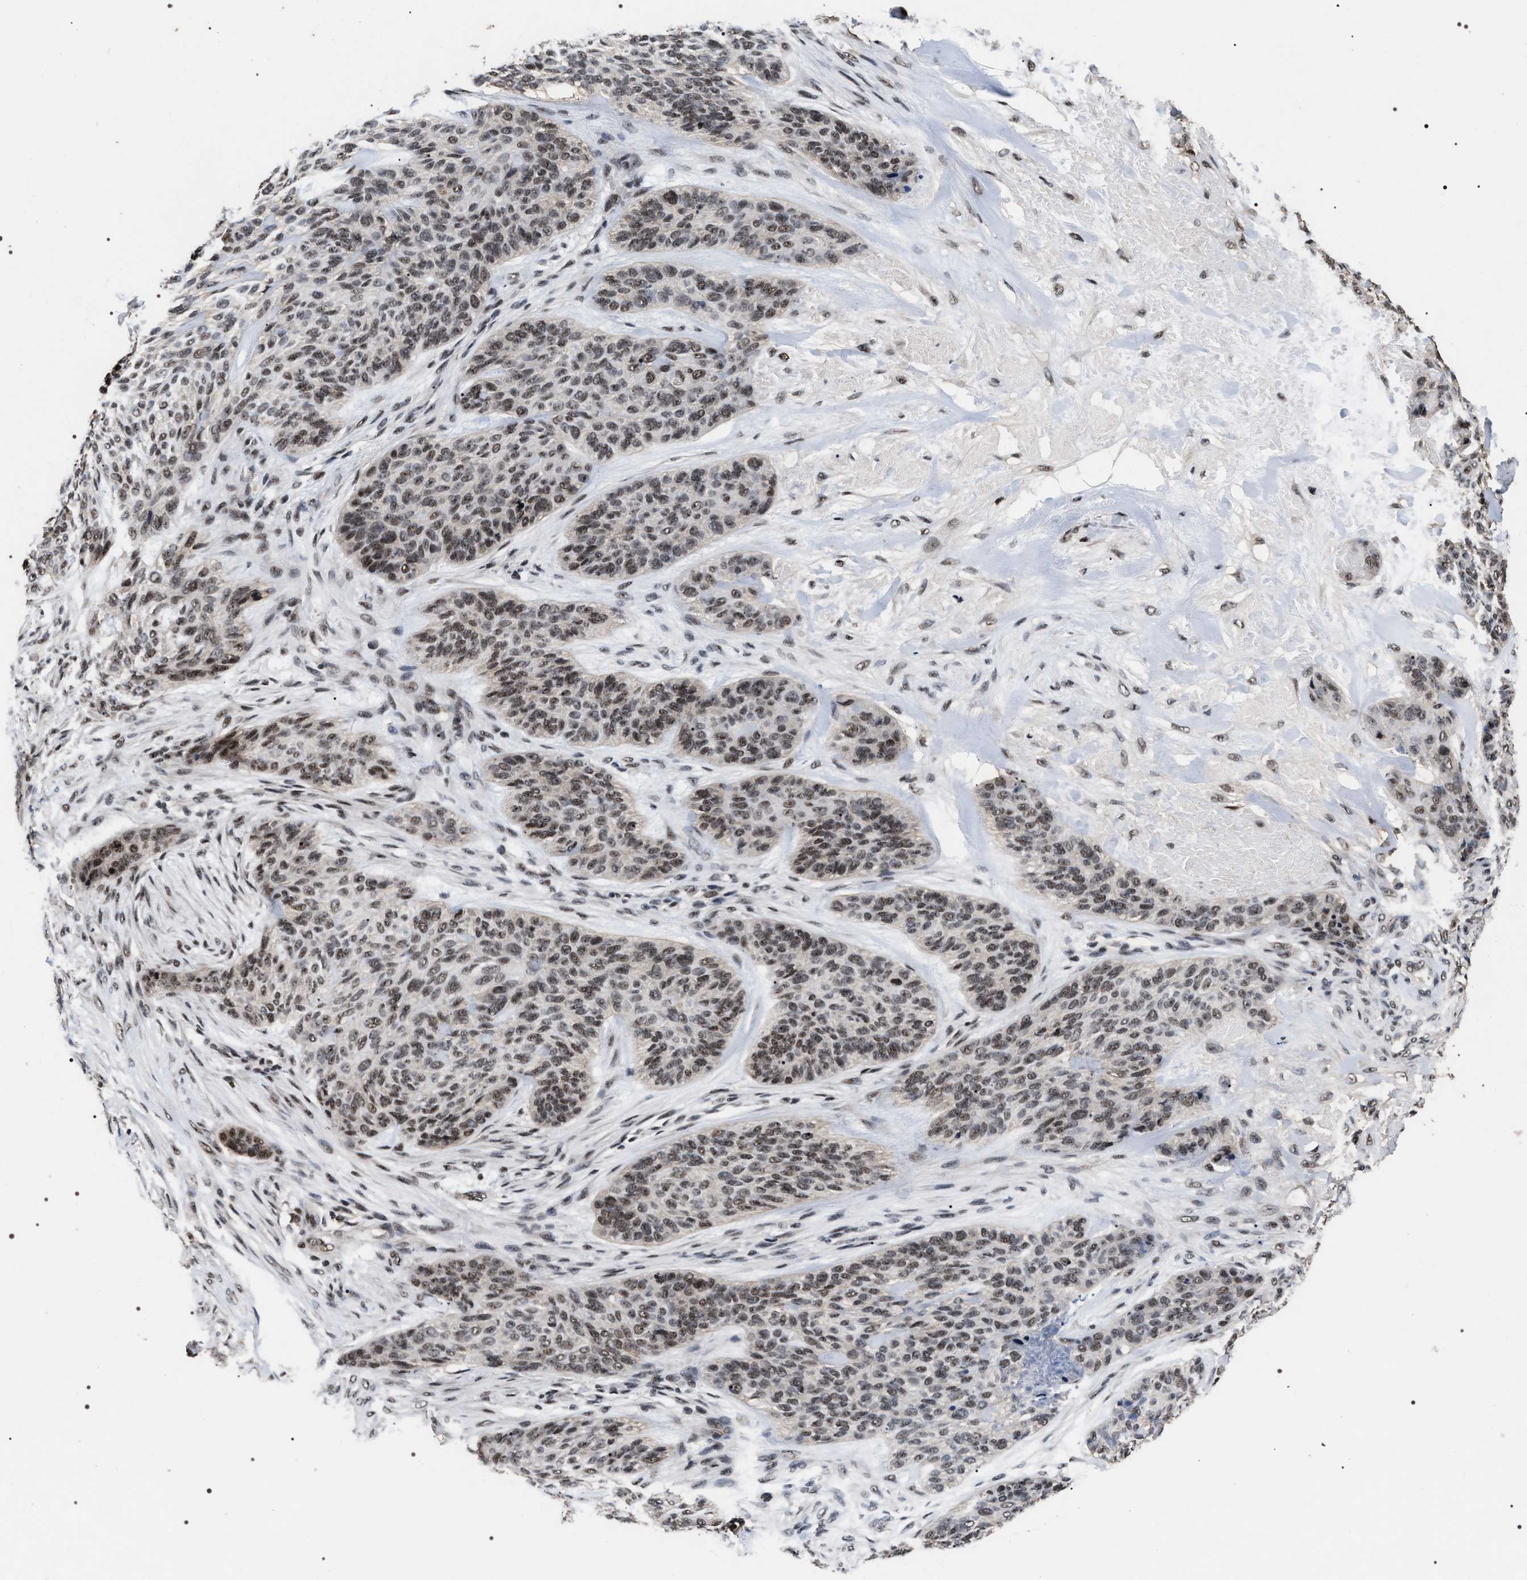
{"staining": {"intensity": "moderate", "quantity": ">75%", "location": "nuclear"}, "tissue": "skin cancer", "cell_type": "Tumor cells", "image_type": "cancer", "snomed": [{"axis": "morphology", "description": "Basal cell carcinoma"}, {"axis": "topography", "description": "Skin"}], "caption": "The histopathology image exhibits staining of basal cell carcinoma (skin), revealing moderate nuclear protein positivity (brown color) within tumor cells. (Brightfield microscopy of DAB IHC at high magnification).", "gene": "RRP1B", "patient": {"sex": "male", "age": 55}}